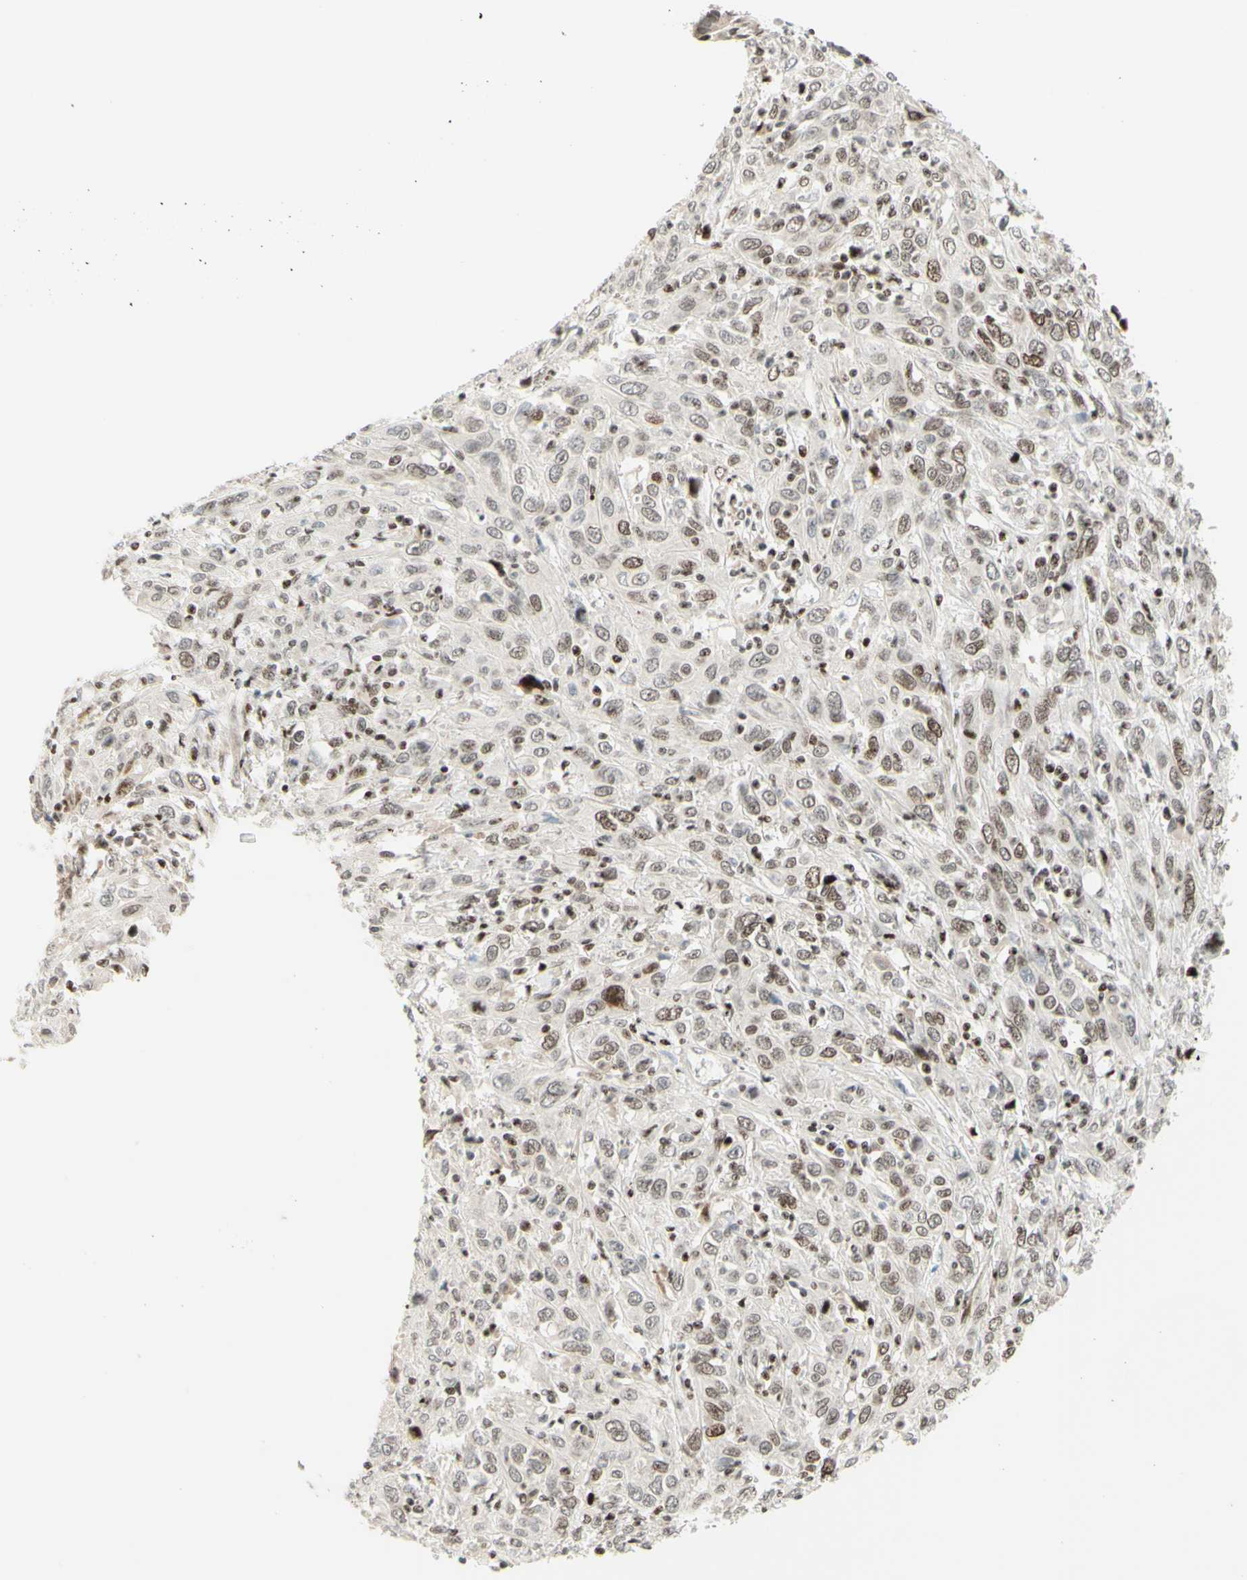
{"staining": {"intensity": "moderate", "quantity": "25%-75%", "location": "cytoplasmic/membranous,nuclear"}, "tissue": "cervical cancer", "cell_type": "Tumor cells", "image_type": "cancer", "snomed": [{"axis": "morphology", "description": "Squamous cell carcinoma, NOS"}, {"axis": "topography", "description": "Cervix"}], "caption": "Squamous cell carcinoma (cervical) was stained to show a protein in brown. There is medium levels of moderate cytoplasmic/membranous and nuclear expression in approximately 25%-75% of tumor cells.", "gene": "CDKL5", "patient": {"sex": "female", "age": 46}}